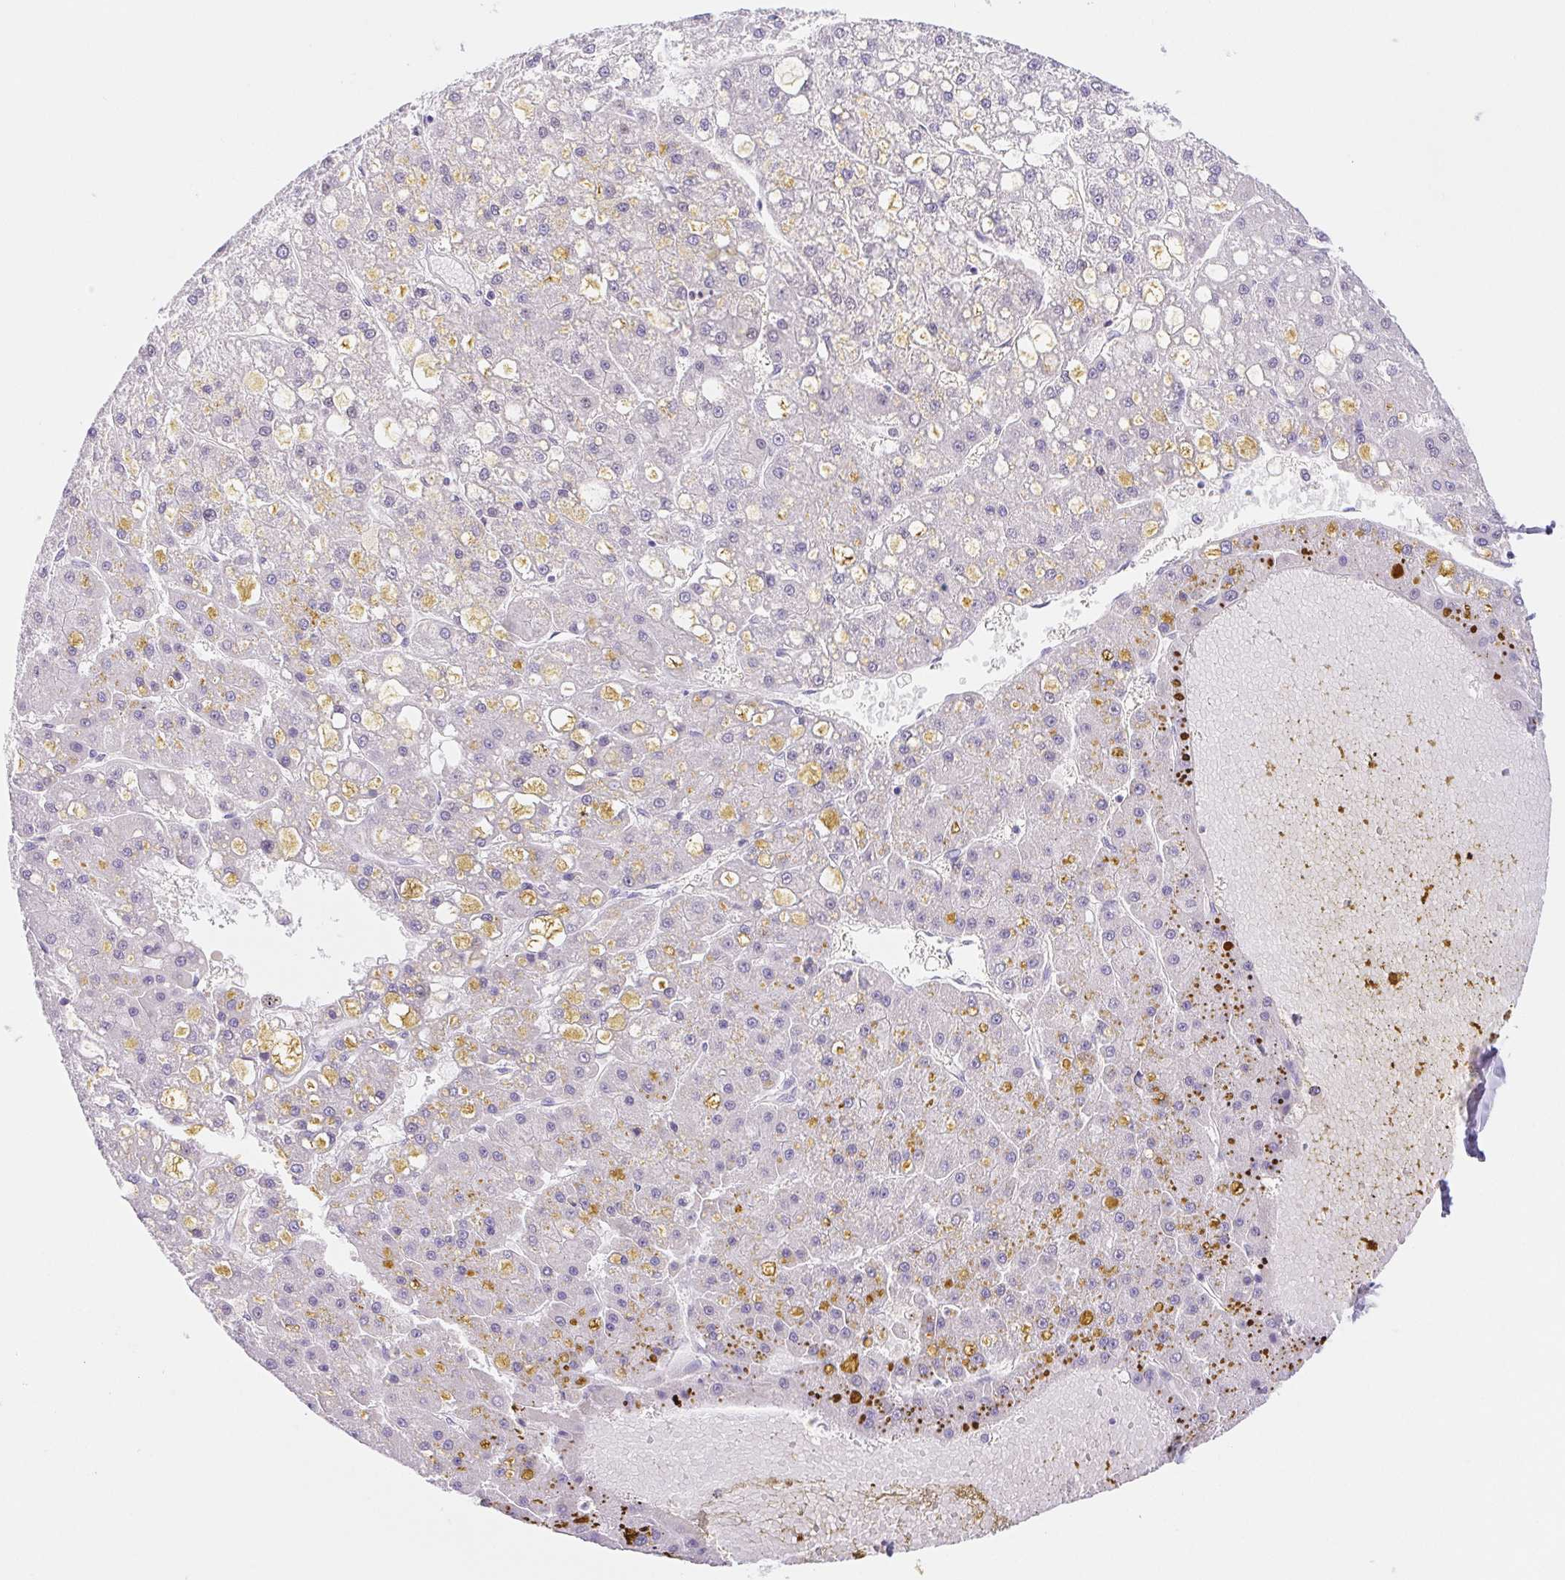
{"staining": {"intensity": "negative", "quantity": "none", "location": "none"}, "tissue": "liver cancer", "cell_type": "Tumor cells", "image_type": "cancer", "snomed": [{"axis": "morphology", "description": "Carcinoma, Hepatocellular, NOS"}, {"axis": "topography", "description": "Liver"}], "caption": "This is a image of IHC staining of liver hepatocellular carcinoma, which shows no positivity in tumor cells.", "gene": "DYNC2LI1", "patient": {"sex": "male", "age": 67}}